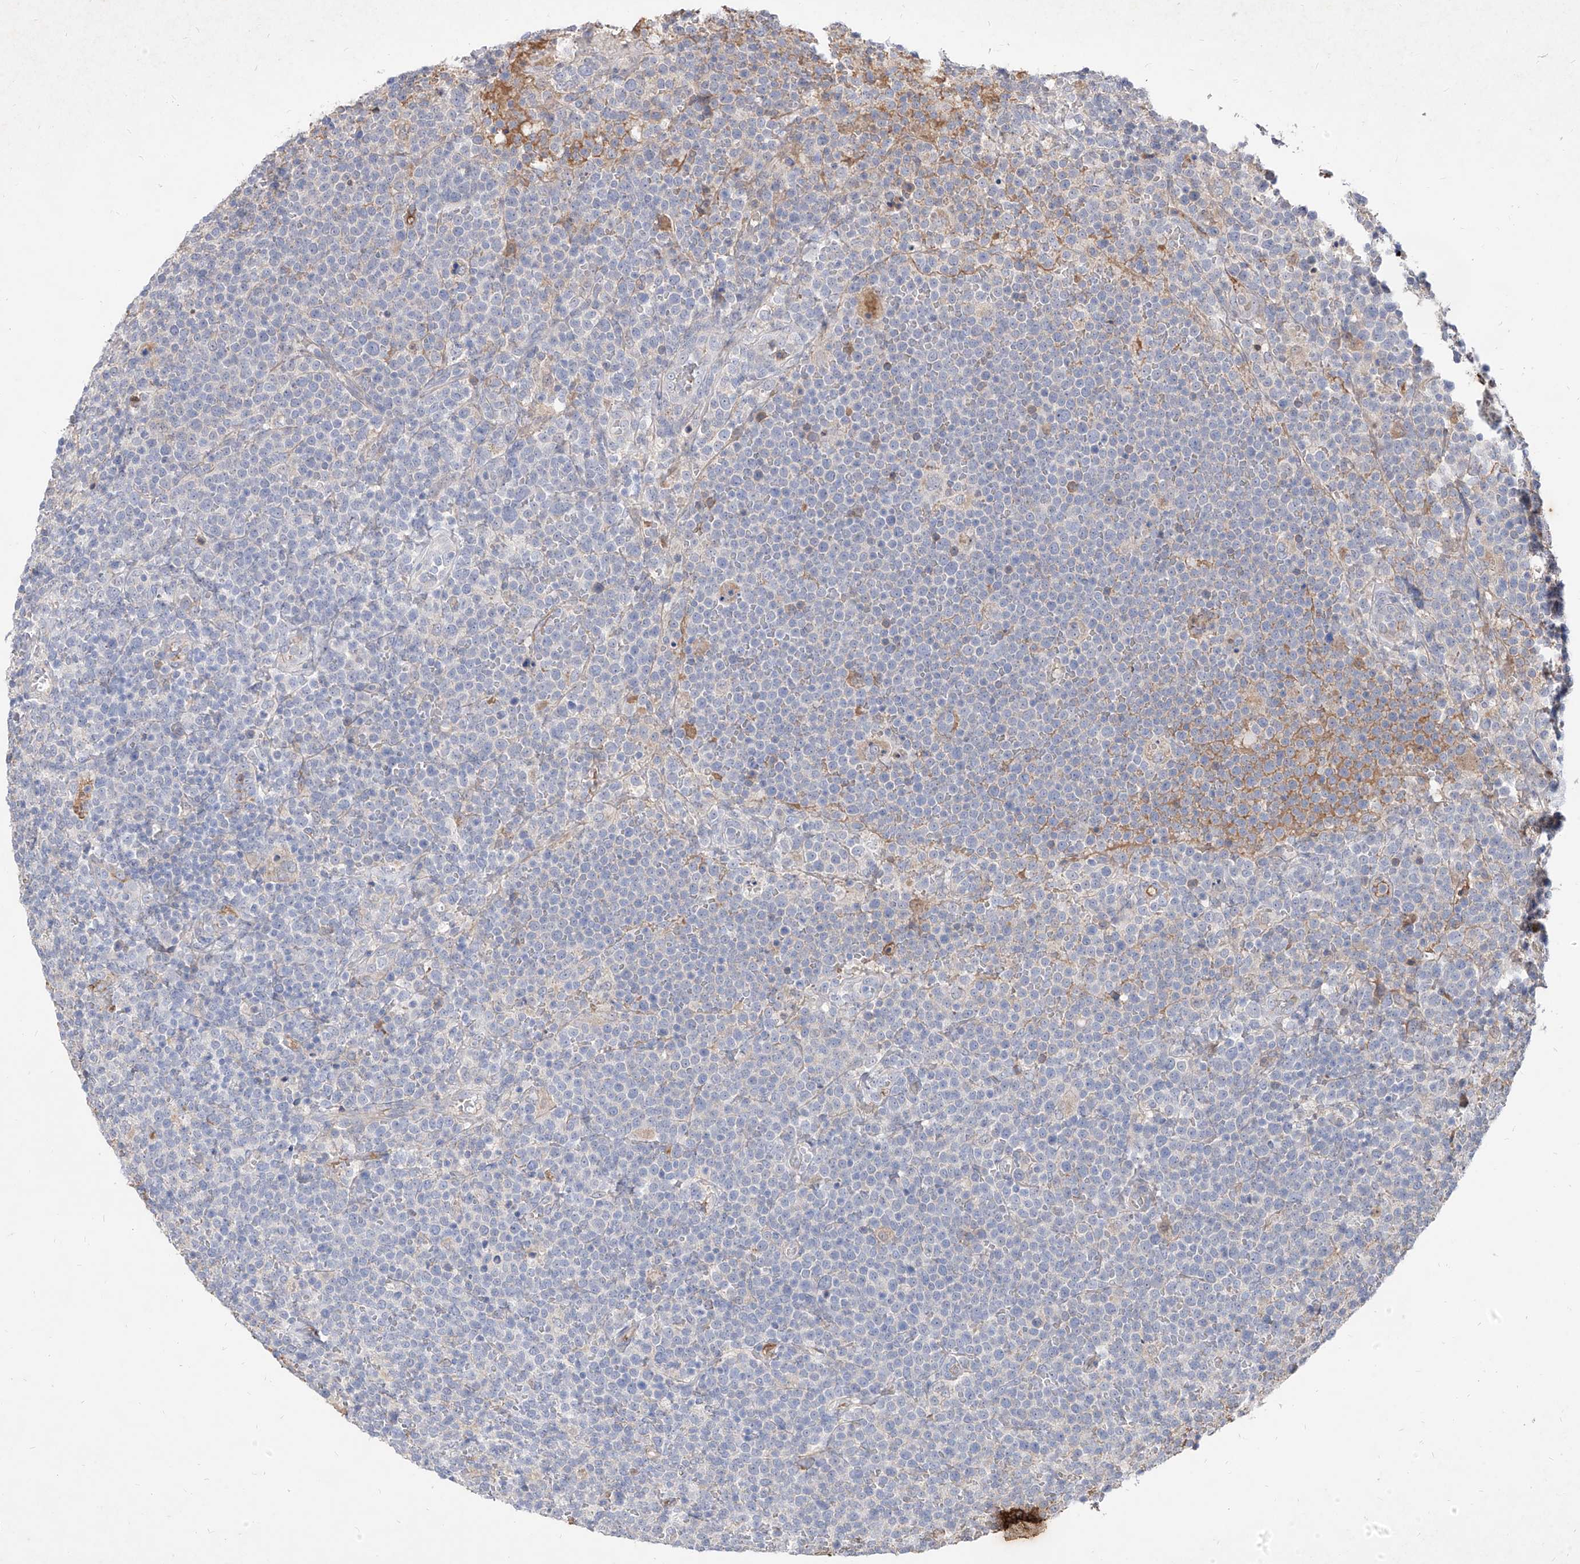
{"staining": {"intensity": "negative", "quantity": "none", "location": "none"}, "tissue": "lymphoma", "cell_type": "Tumor cells", "image_type": "cancer", "snomed": [{"axis": "morphology", "description": "Malignant lymphoma, non-Hodgkin's type, High grade"}, {"axis": "topography", "description": "Lymph node"}], "caption": "Tumor cells show no significant protein expression in lymphoma.", "gene": "C4A", "patient": {"sex": "male", "age": 61}}